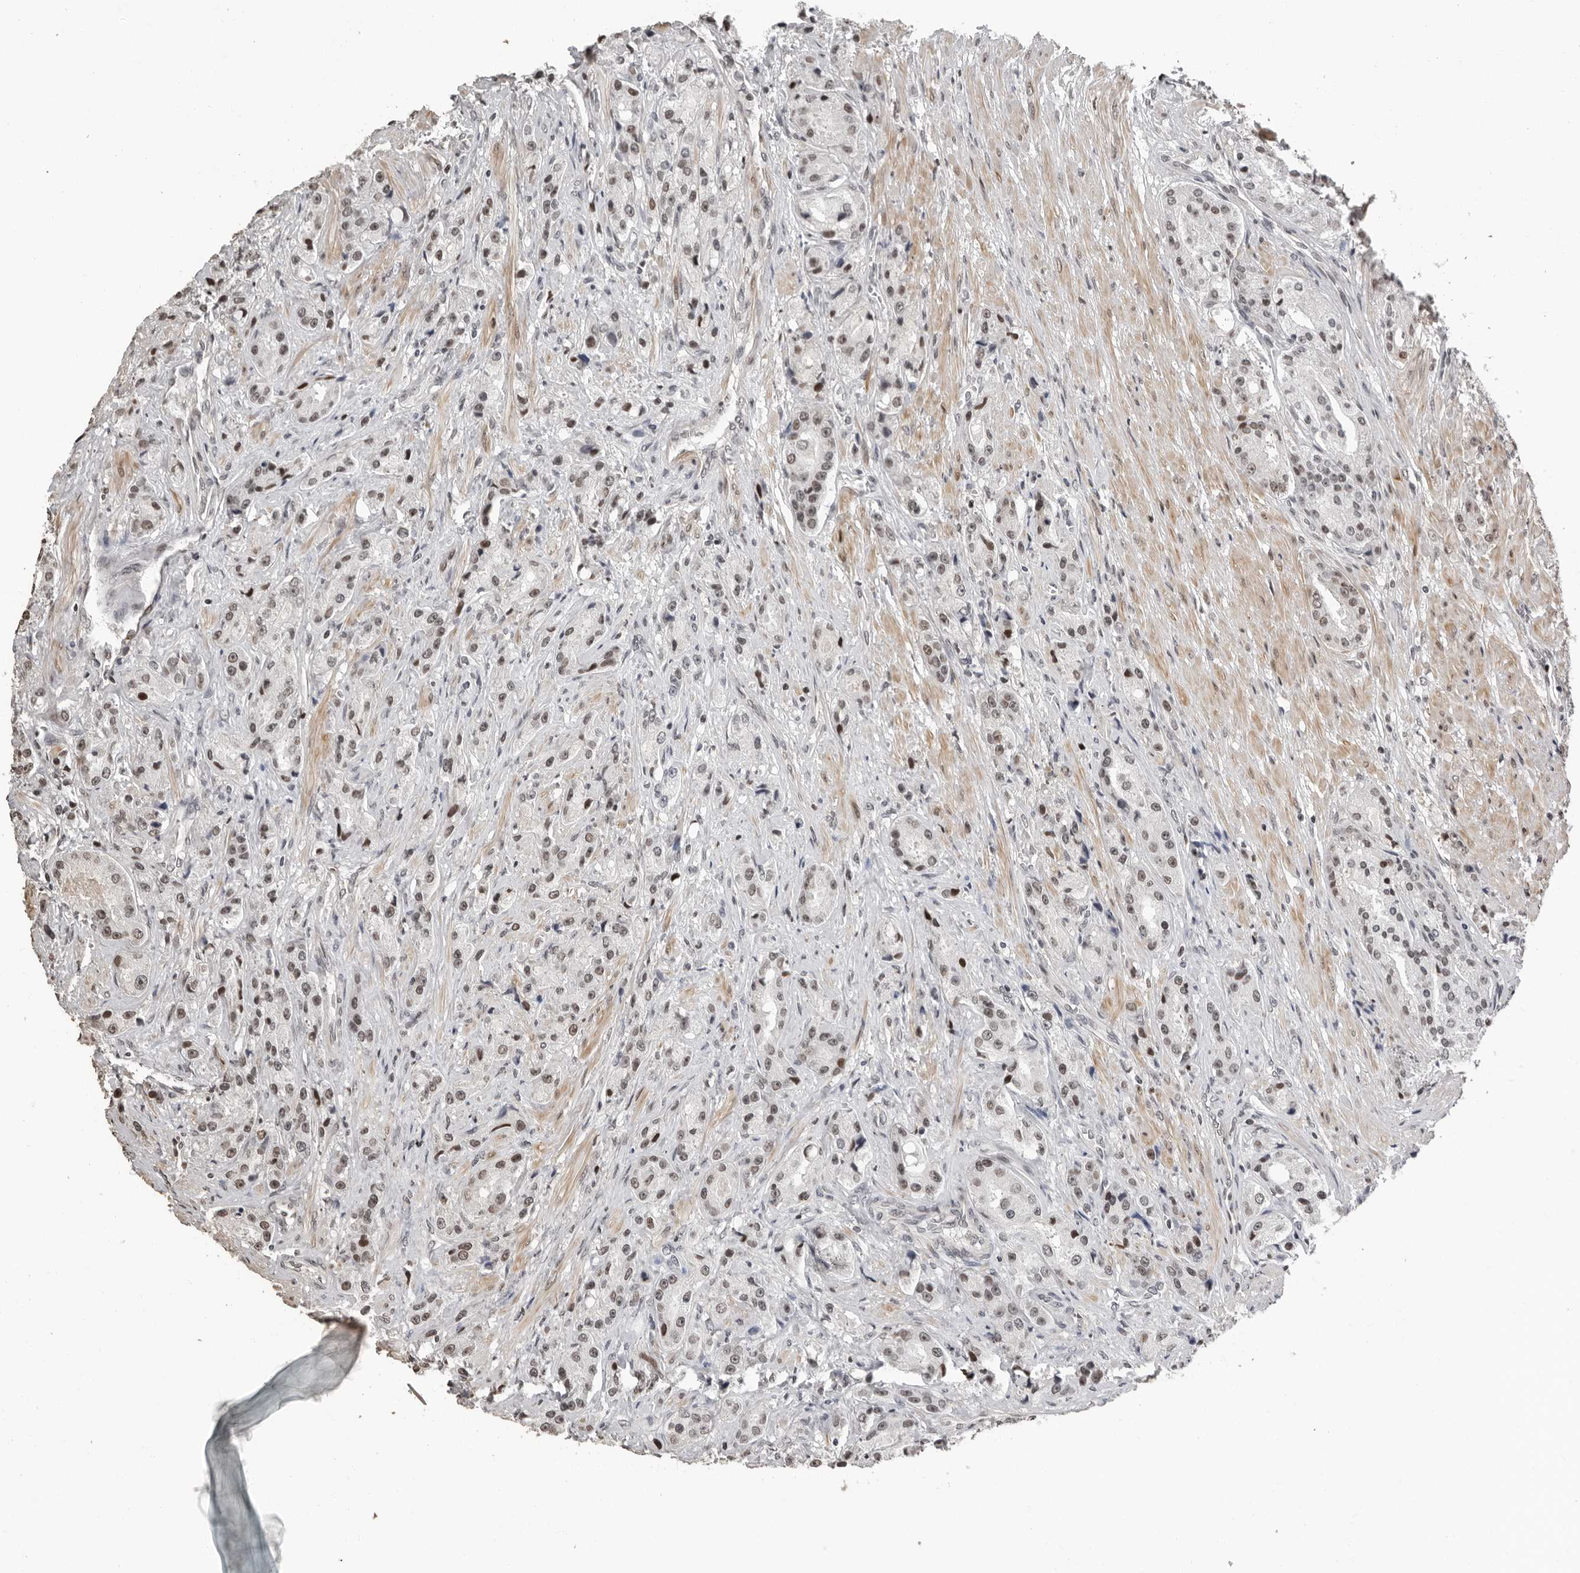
{"staining": {"intensity": "weak", "quantity": "25%-75%", "location": "nuclear"}, "tissue": "prostate cancer", "cell_type": "Tumor cells", "image_type": "cancer", "snomed": [{"axis": "morphology", "description": "Adenocarcinoma, High grade"}, {"axis": "topography", "description": "Prostate"}], "caption": "This is an image of IHC staining of prostate cancer (adenocarcinoma (high-grade)), which shows weak expression in the nuclear of tumor cells.", "gene": "ORC1", "patient": {"sex": "male", "age": 60}}